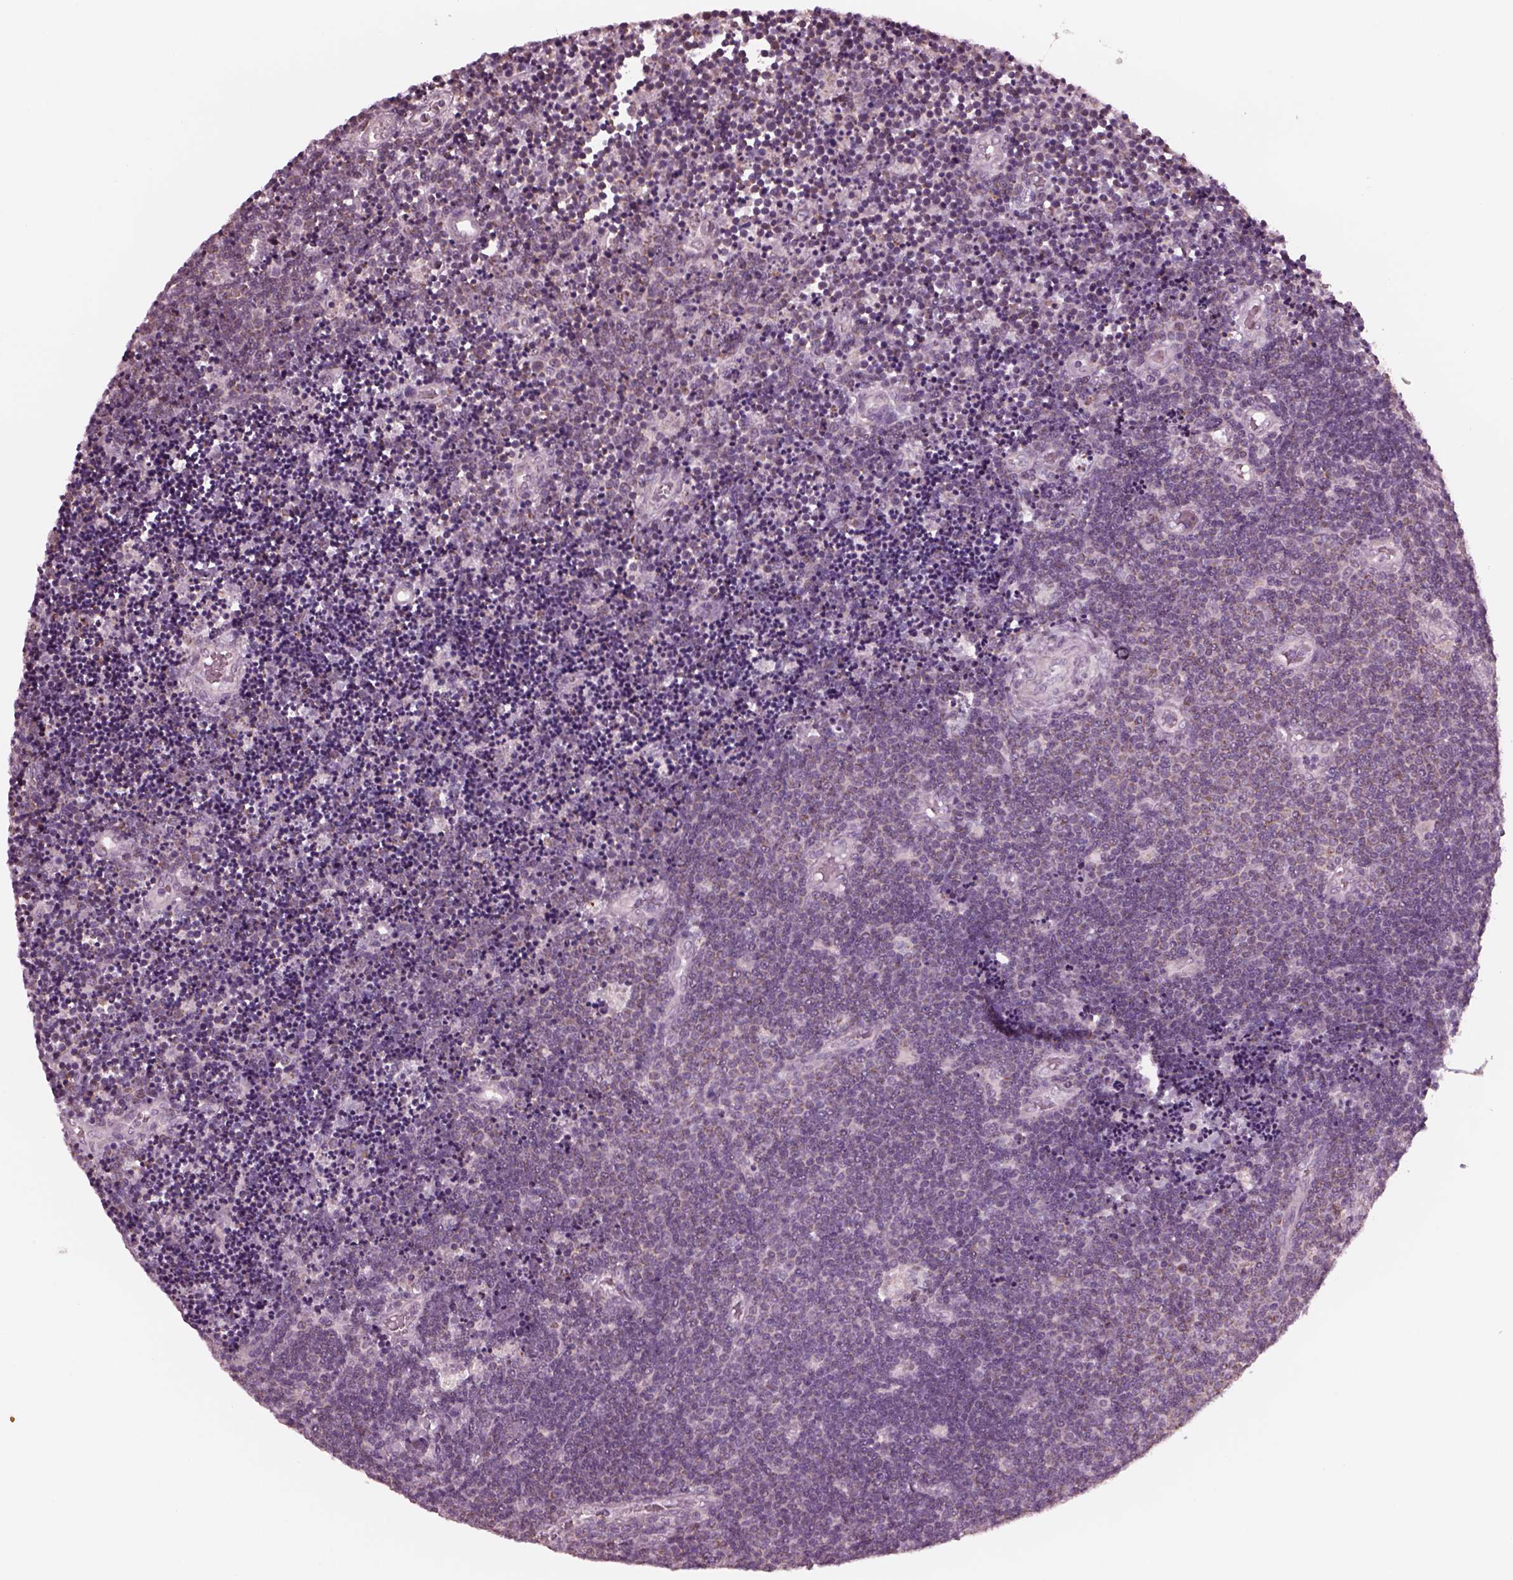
{"staining": {"intensity": "moderate", "quantity": "<25%", "location": "cytoplasmic/membranous"}, "tissue": "lymphoma", "cell_type": "Tumor cells", "image_type": "cancer", "snomed": [{"axis": "morphology", "description": "Malignant lymphoma, non-Hodgkin's type, Low grade"}, {"axis": "topography", "description": "Brain"}], "caption": "Lymphoma tissue exhibits moderate cytoplasmic/membranous positivity in about <25% of tumor cells", "gene": "CELSR3", "patient": {"sex": "female", "age": 66}}